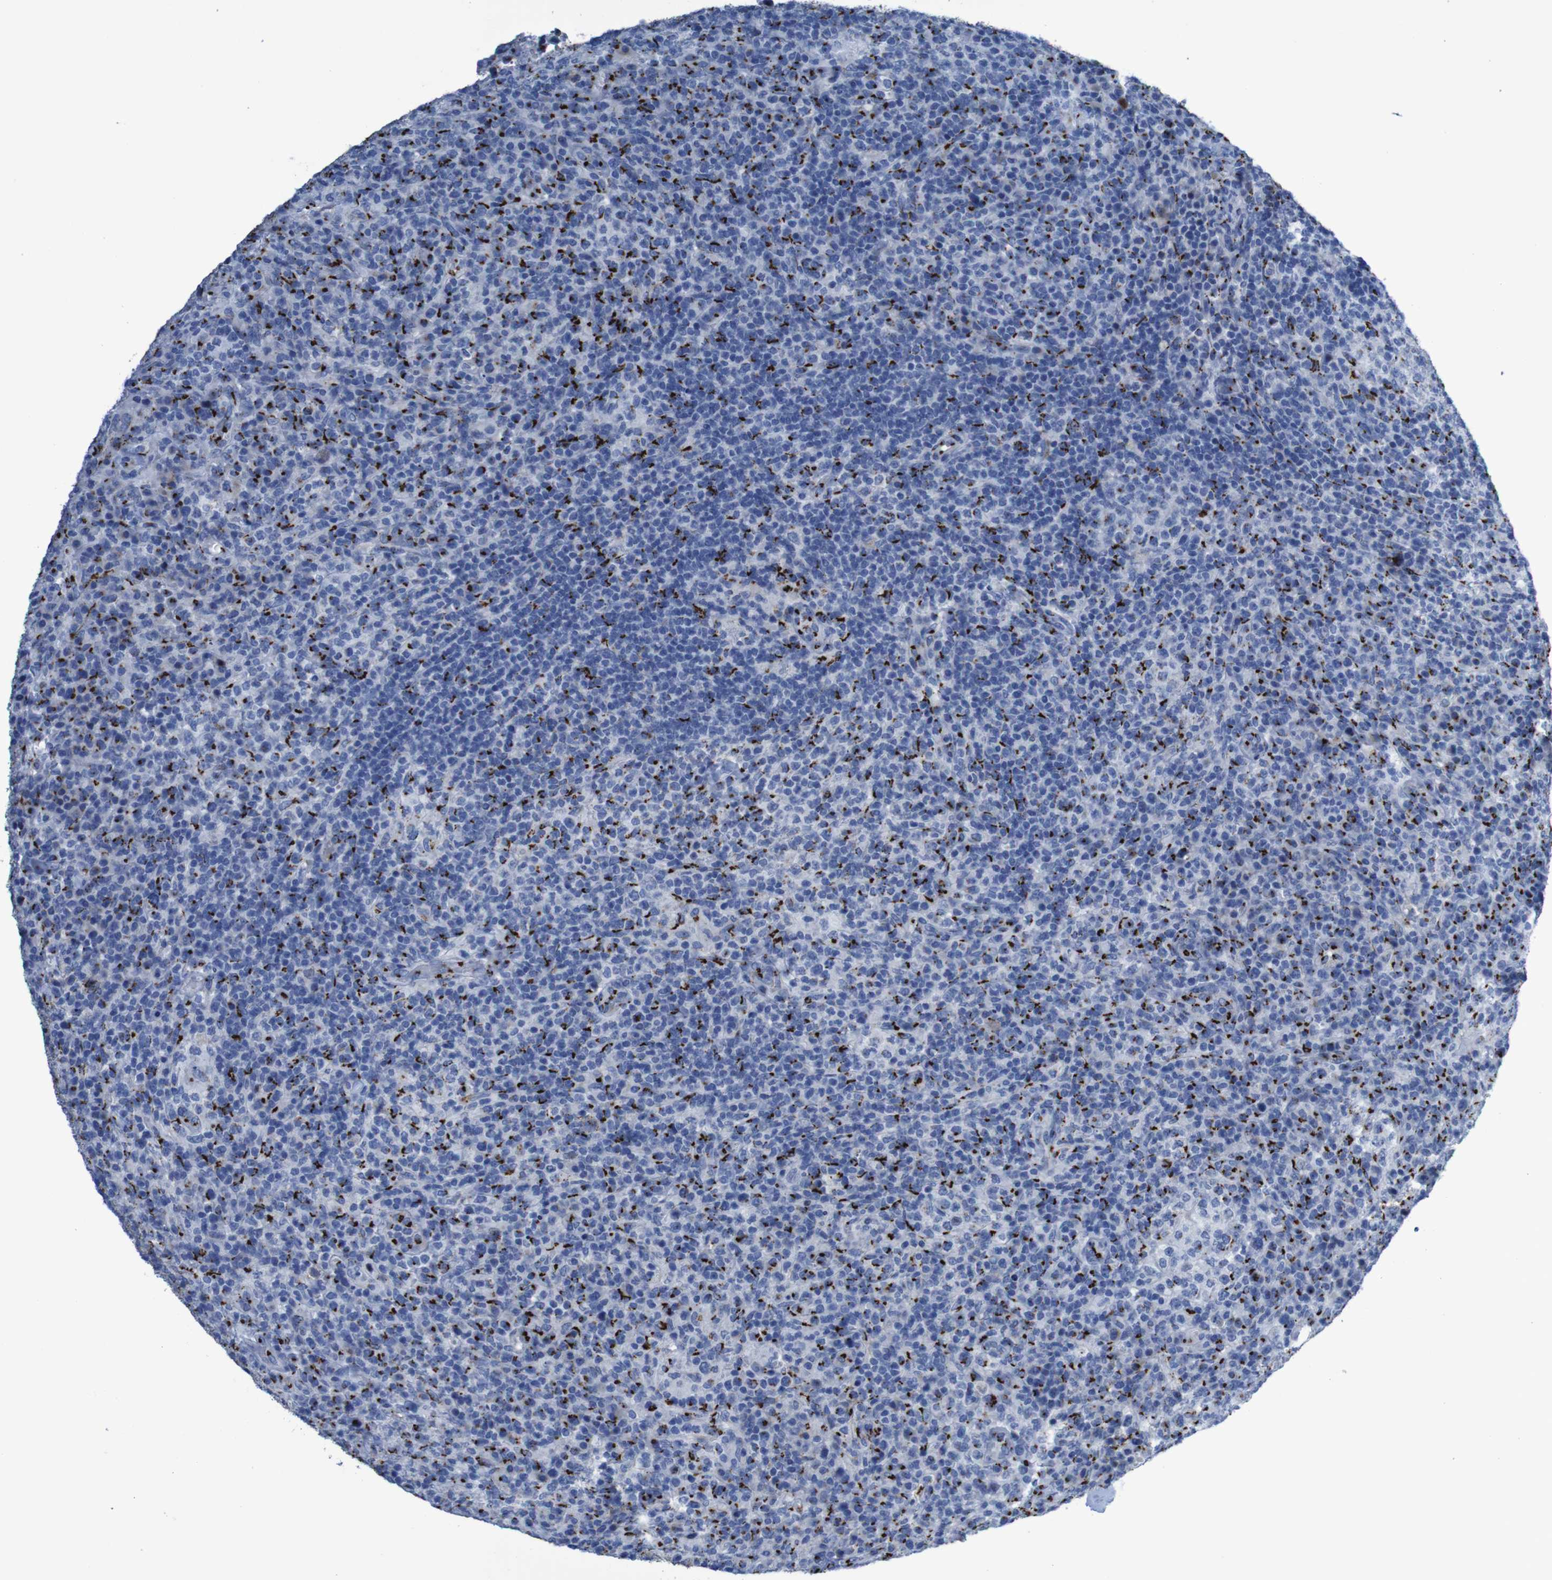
{"staining": {"intensity": "strong", "quantity": "25%-75%", "location": "cytoplasmic/membranous"}, "tissue": "lymphoma", "cell_type": "Tumor cells", "image_type": "cancer", "snomed": [{"axis": "morphology", "description": "Malignant lymphoma, non-Hodgkin's type, High grade"}, {"axis": "topography", "description": "Lymph node"}], "caption": "There is high levels of strong cytoplasmic/membranous positivity in tumor cells of lymphoma, as demonstrated by immunohistochemical staining (brown color).", "gene": "GOLM1", "patient": {"sex": "female", "age": 76}}